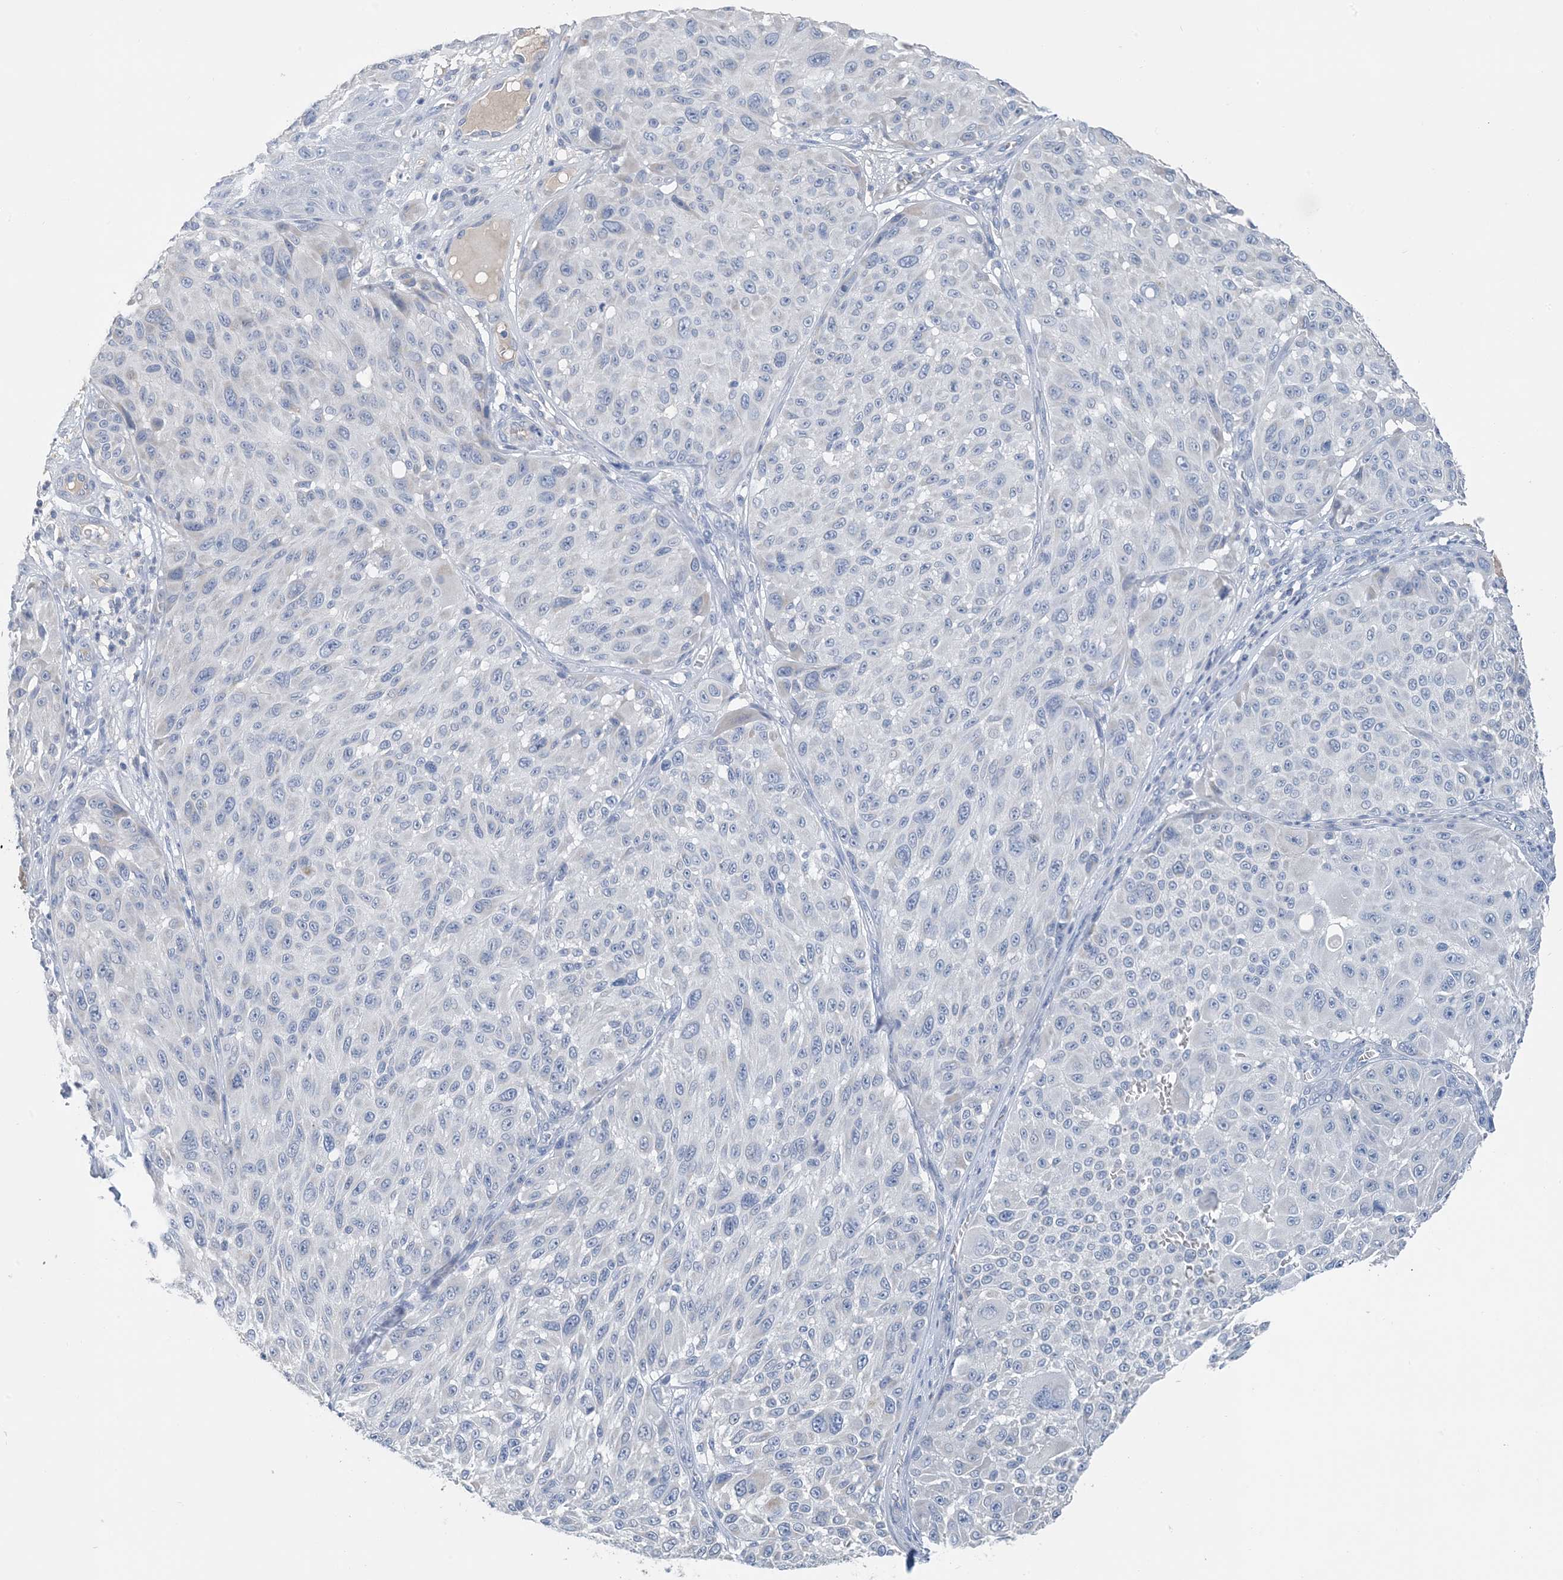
{"staining": {"intensity": "negative", "quantity": "none", "location": "none"}, "tissue": "melanoma", "cell_type": "Tumor cells", "image_type": "cancer", "snomed": [{"axis": "morphology", "description": "Malignant melanoma, NOS"}, {"axis": "topography", "description": "Skin"}], "caption": "This is an immunohistochemistry (IHC) histopathology image of melanoma. There is no staining in tumor cells.", "gene": "CTRL", "patient": {"sex": "male", "age": 83}}